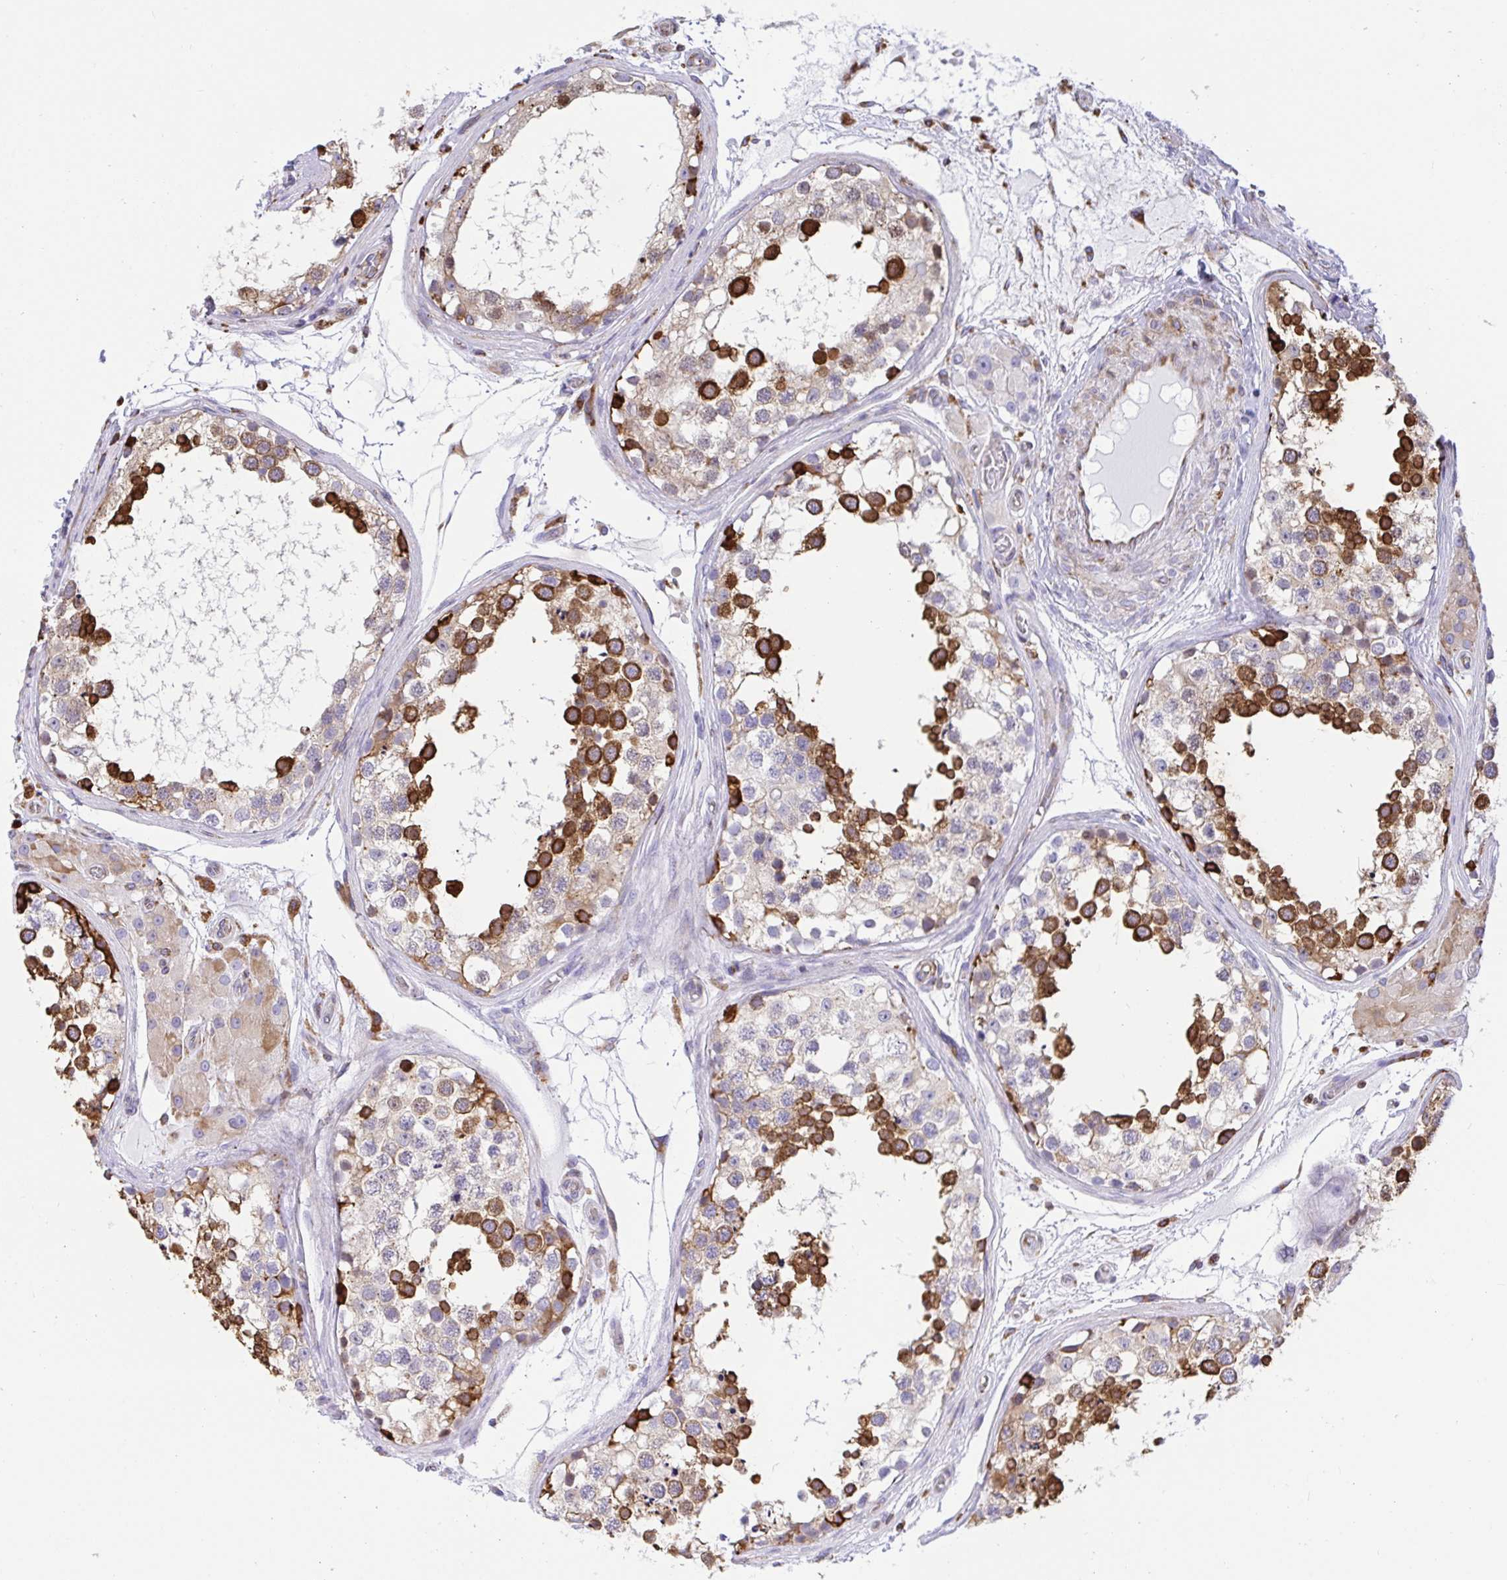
{"staining": {"intensity": "strong", "quantity": "25%-75%", "location": "cytoplasmic/membranous"}, "tissue": "testis", "cell_type": "Cells in seminiferous ducts", "image_type": "normal", "snomed": [{"axis": "morphology", "description": "Normal tissue, NOS"}, {"axis": "morphology", "description": "Seminoma, NOS"}, {"axis": "topography", "description": "Testis"}], "caption": "Immunohistochemistry of unremarkable human testis demonstrates high levels of strong cytoplasmic/membranous expression in approximately 25%-75% of cells in seminiferous ducts. The staining was performed using DAB to visualize the protein expression in brown, while the nuclei were stained in blue with hematoxylin (Magnification: 20x).", "gene": "CLGN", "patient": {"sex": "male", "age": 65}}